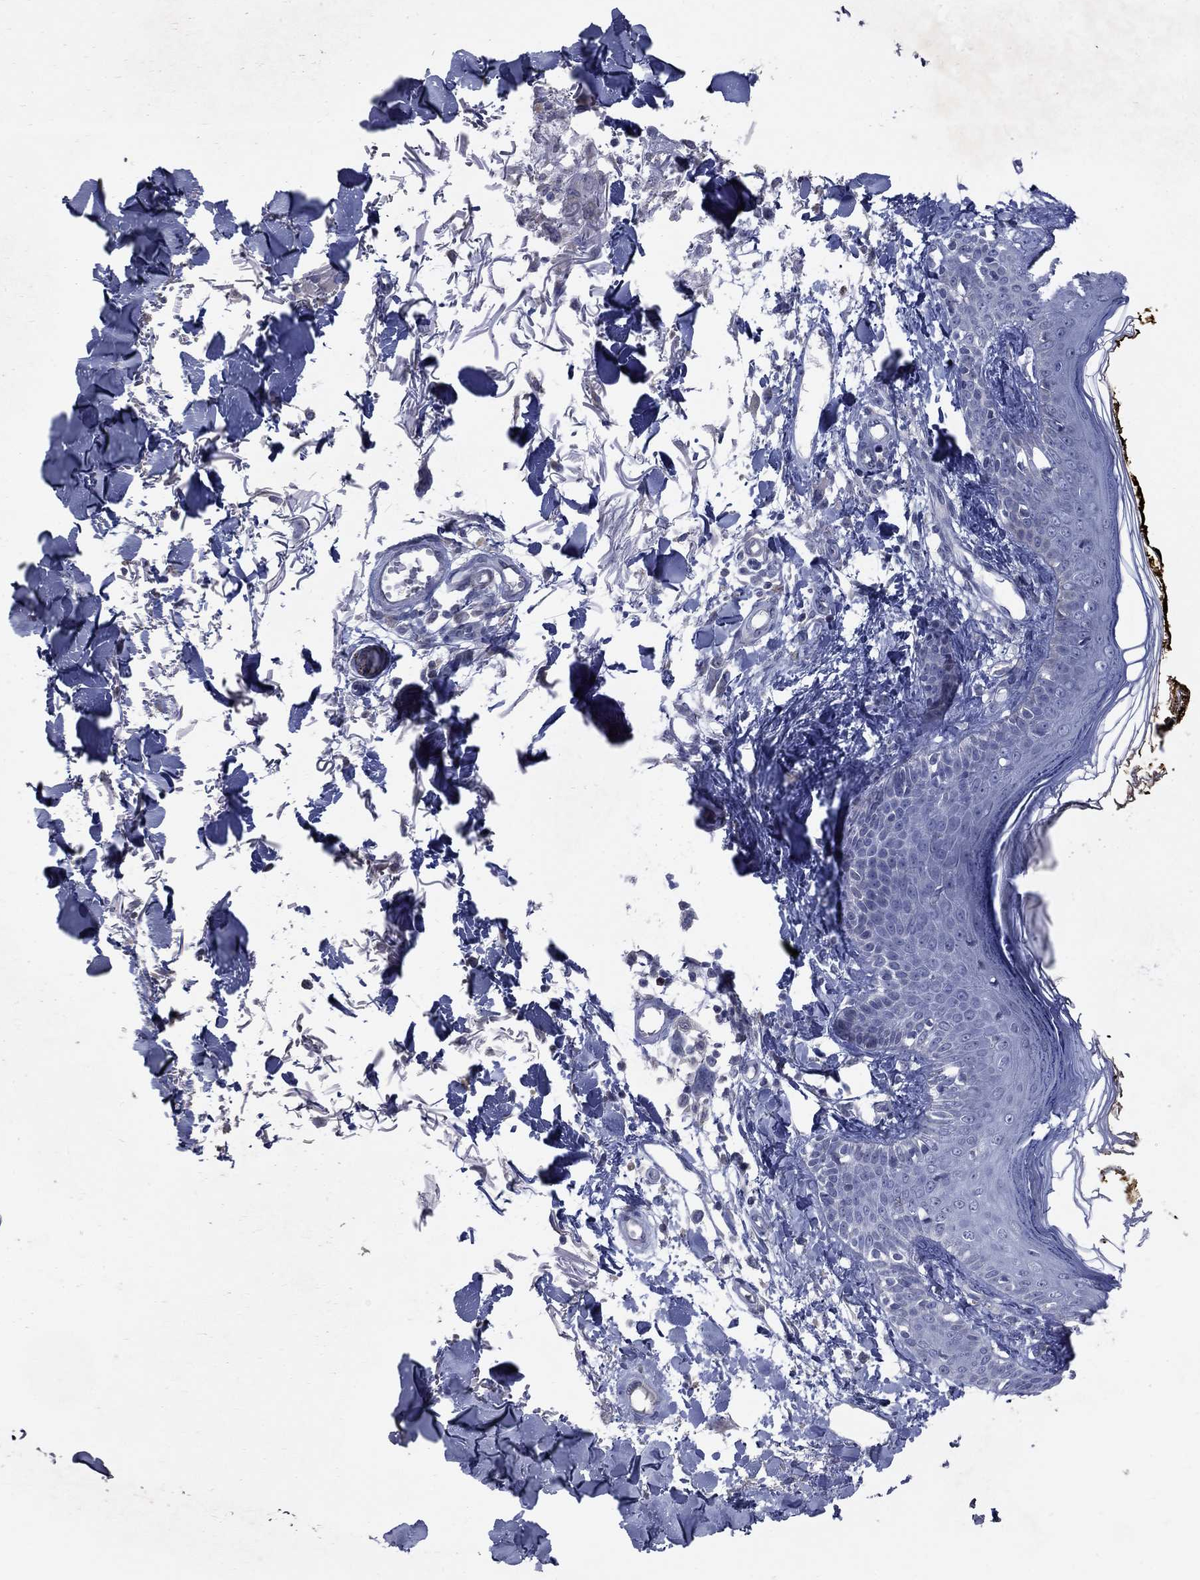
{"staining": {"intensity": "negative", "quantity": "none", "location": "none"}, "tissue": "skin", "cell_type": "Fibroblasts", "image_type": "normal", "snomed": [{"axis": "morphology", "description": "Normal tissue, NOS"}, {"axis": "topography", "description": "Skin"}], "caption": "Fibroblasts show no significant expression in normal skin. The staining is performed using DAB (3,3'-diaminobenzidine) brown chromogen with nuclei counter-stained in using hematoxylin.", "gene": "NTRK2", "patient": {"sex": "male", "age": 76}}